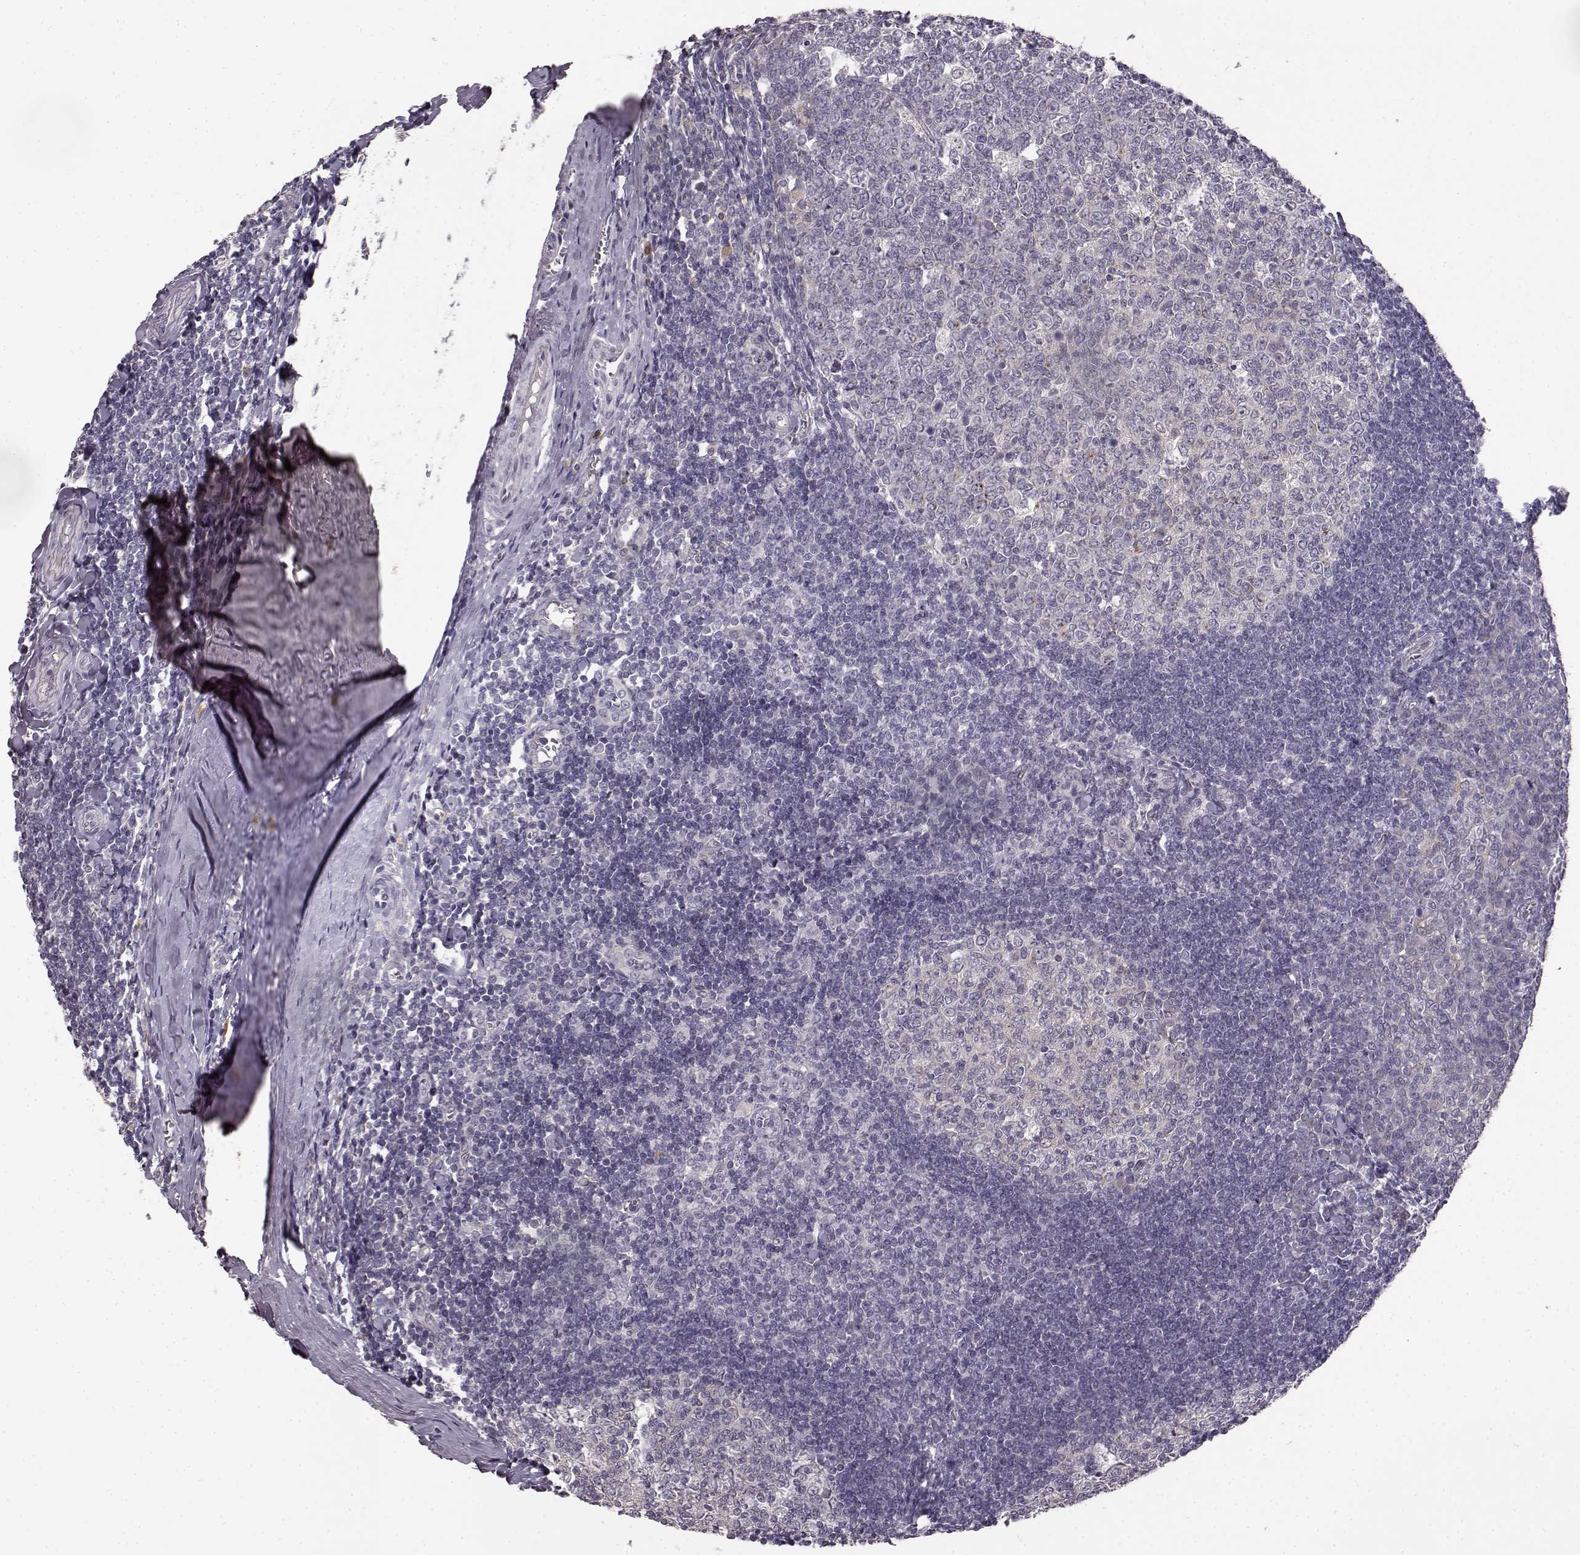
{"staining": {"intensity": "negative", "quantity": "none", "location": "none"}, "tissue": "tonsil", "cell_type": "Germinal center cells", "image_type": "normal", "snomed": [{"axis": "morphology", "description": "Normal tissue, NOS"}, {"axis": "topography", "description": "Tonsil"}], "caption": "Immunohistochemistry of normal human tonsil reveals no expression in germinal center cells.", "gene": "GHR", "patient": {"sex": "female", "age": 12}}